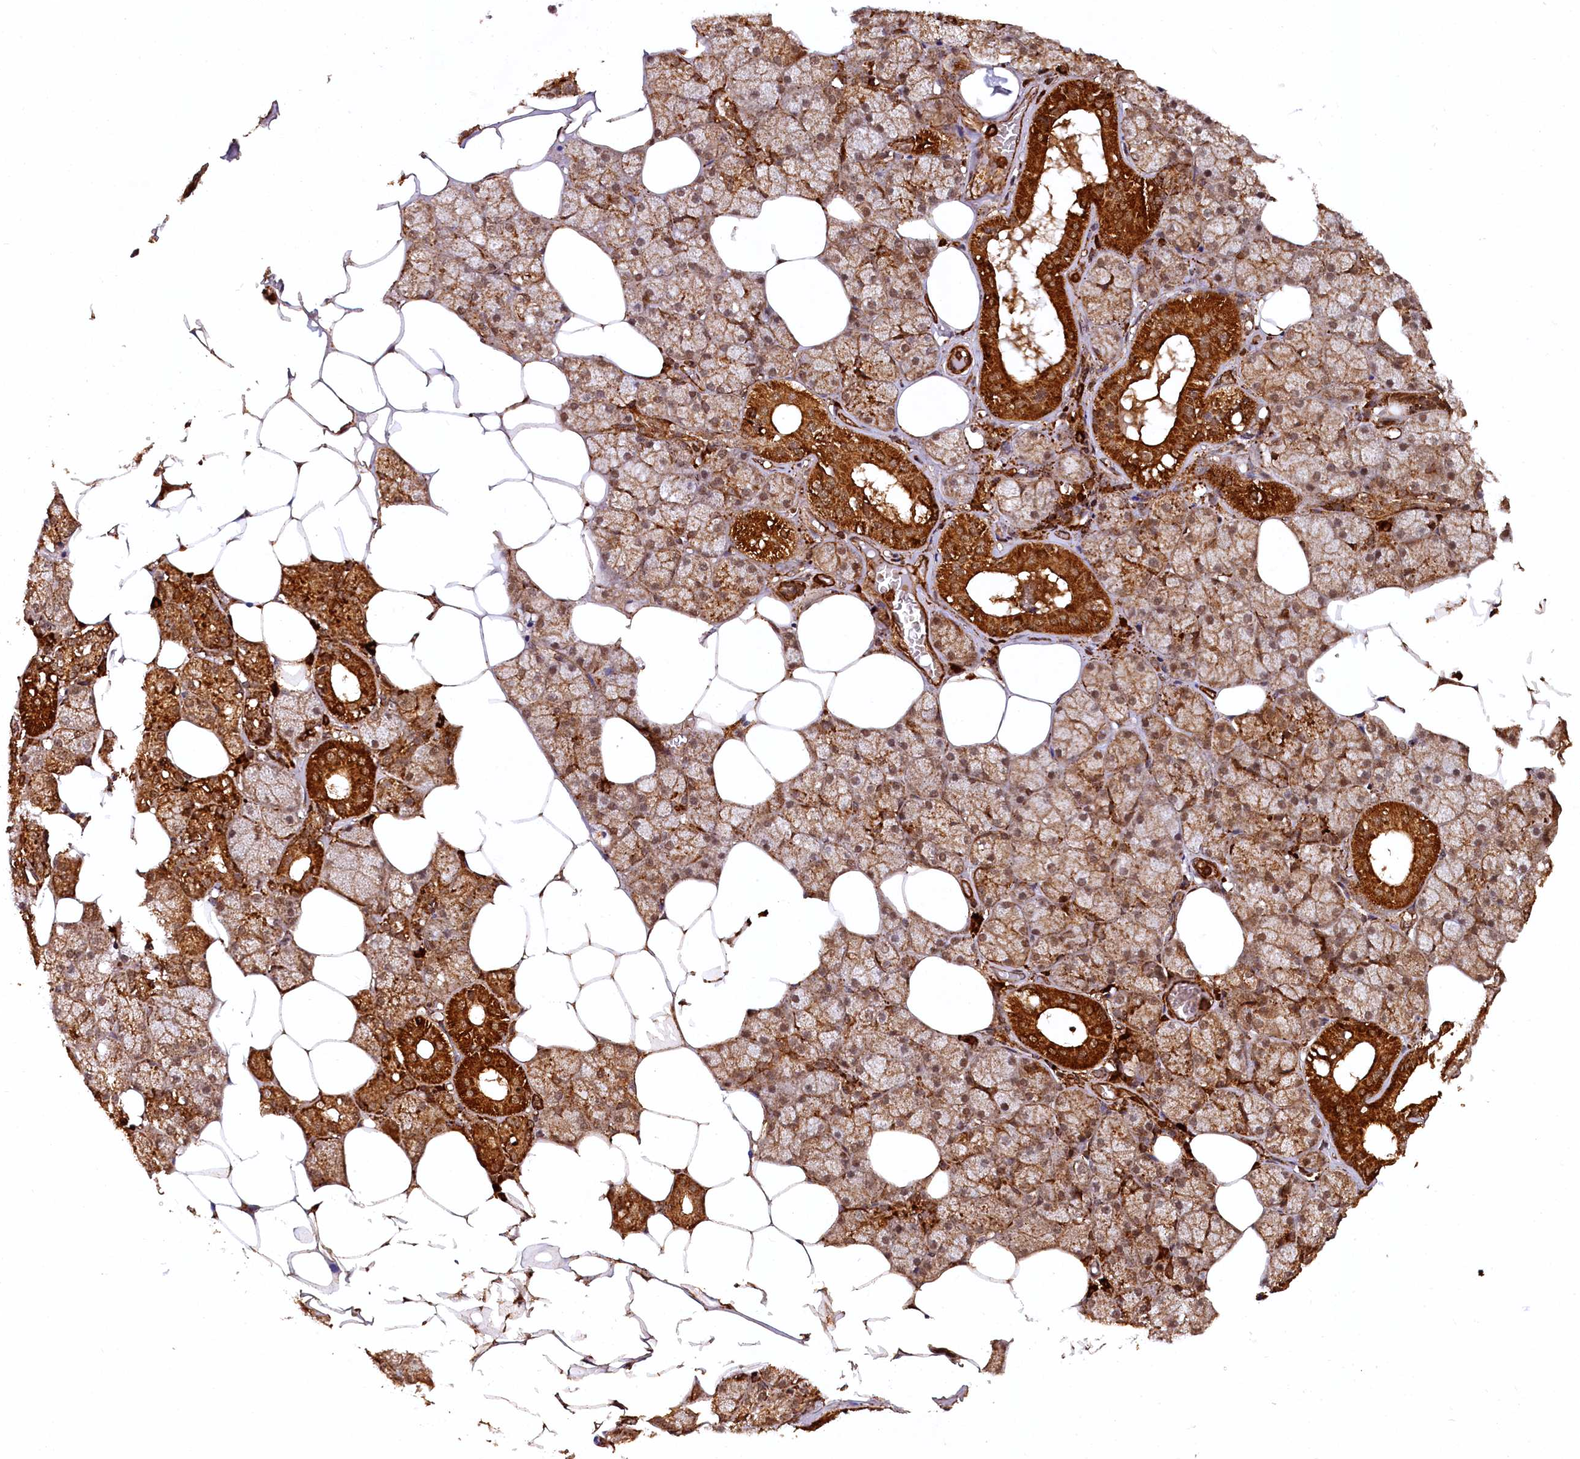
{"staining": {"intensity": "strong", "quantity": "25%-75%", "location": "cytoplasmic/membranous"}, "tissue": "salivary gland", "cell_type": "Glandular cells", "image_type": "normal", "snomed": [{"axis": "morphology", "description": "Normal tissue, NOS"}, {"axis": "topography", "description": "Salivary gland"}], "caption": "Immunohistochemical staining of unremarkable human salivary gland displays high levels of strong cytoplasmic/membranous expression in approximately 25%-75% of glandular cells. (Stains: DAB in brown, nuclei in blue, Microscopy: brightfield microscopy at high magnification).", "gene": "STUB1", "patient": {"sex": "male", "age": 62}}